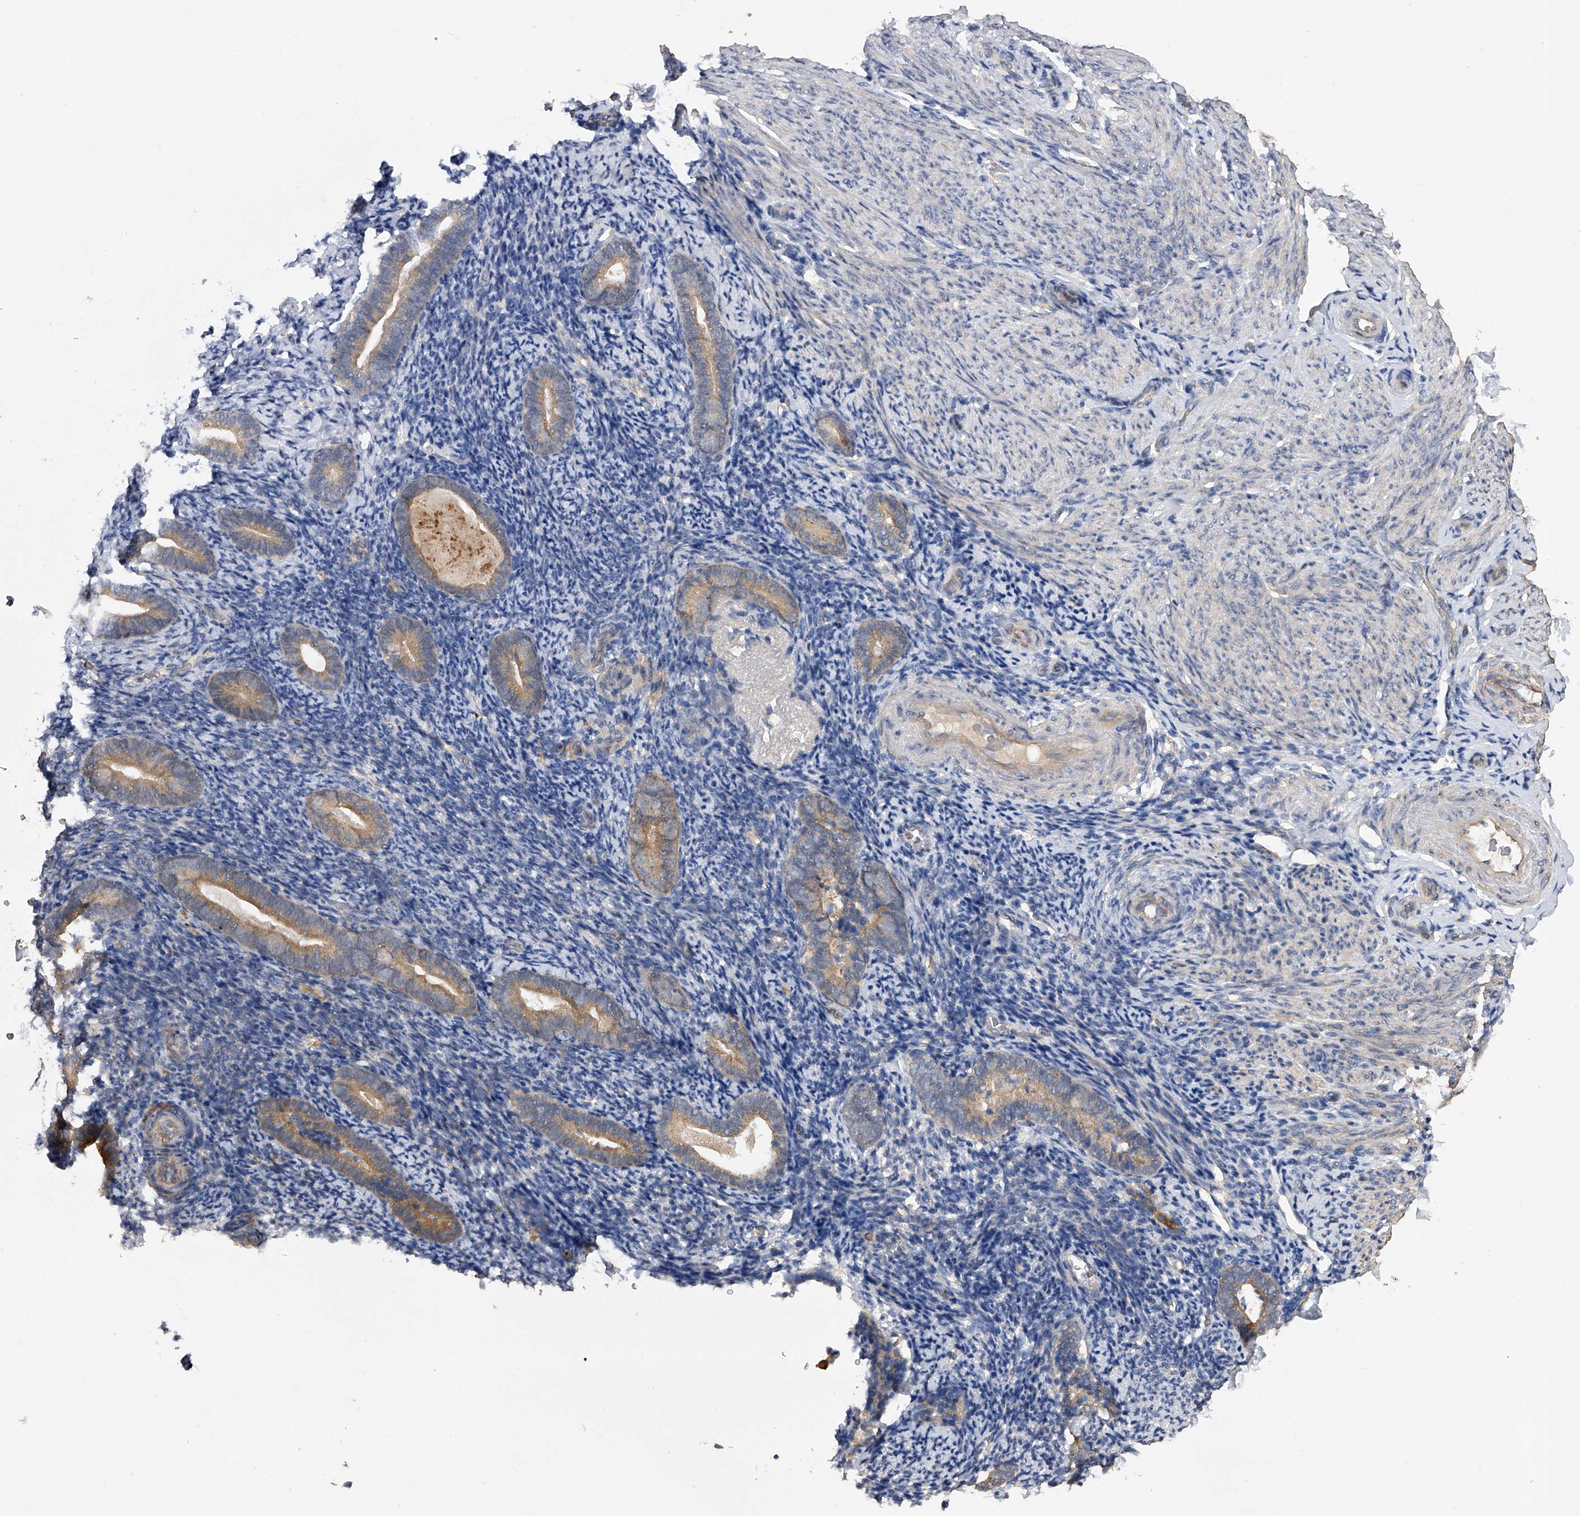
{"staining": {"intensity": "negative", "quantity": "none", "location": "none"}, "tissue": "endometrium", "cell_type": "Cells in endometrial stroma", "image_type": "normal", "snomed": [{"axis": "morphology", "description": "Normal tissue, NOS"}, {"axis": "topography", "description": "Endometrium"}], "caption": "Protein analysis of benign endometrium shows no significant expression in cells in endometrial stroma.", "gene": "CFAP298", "patient": {"sex": "female", "age": 51}}